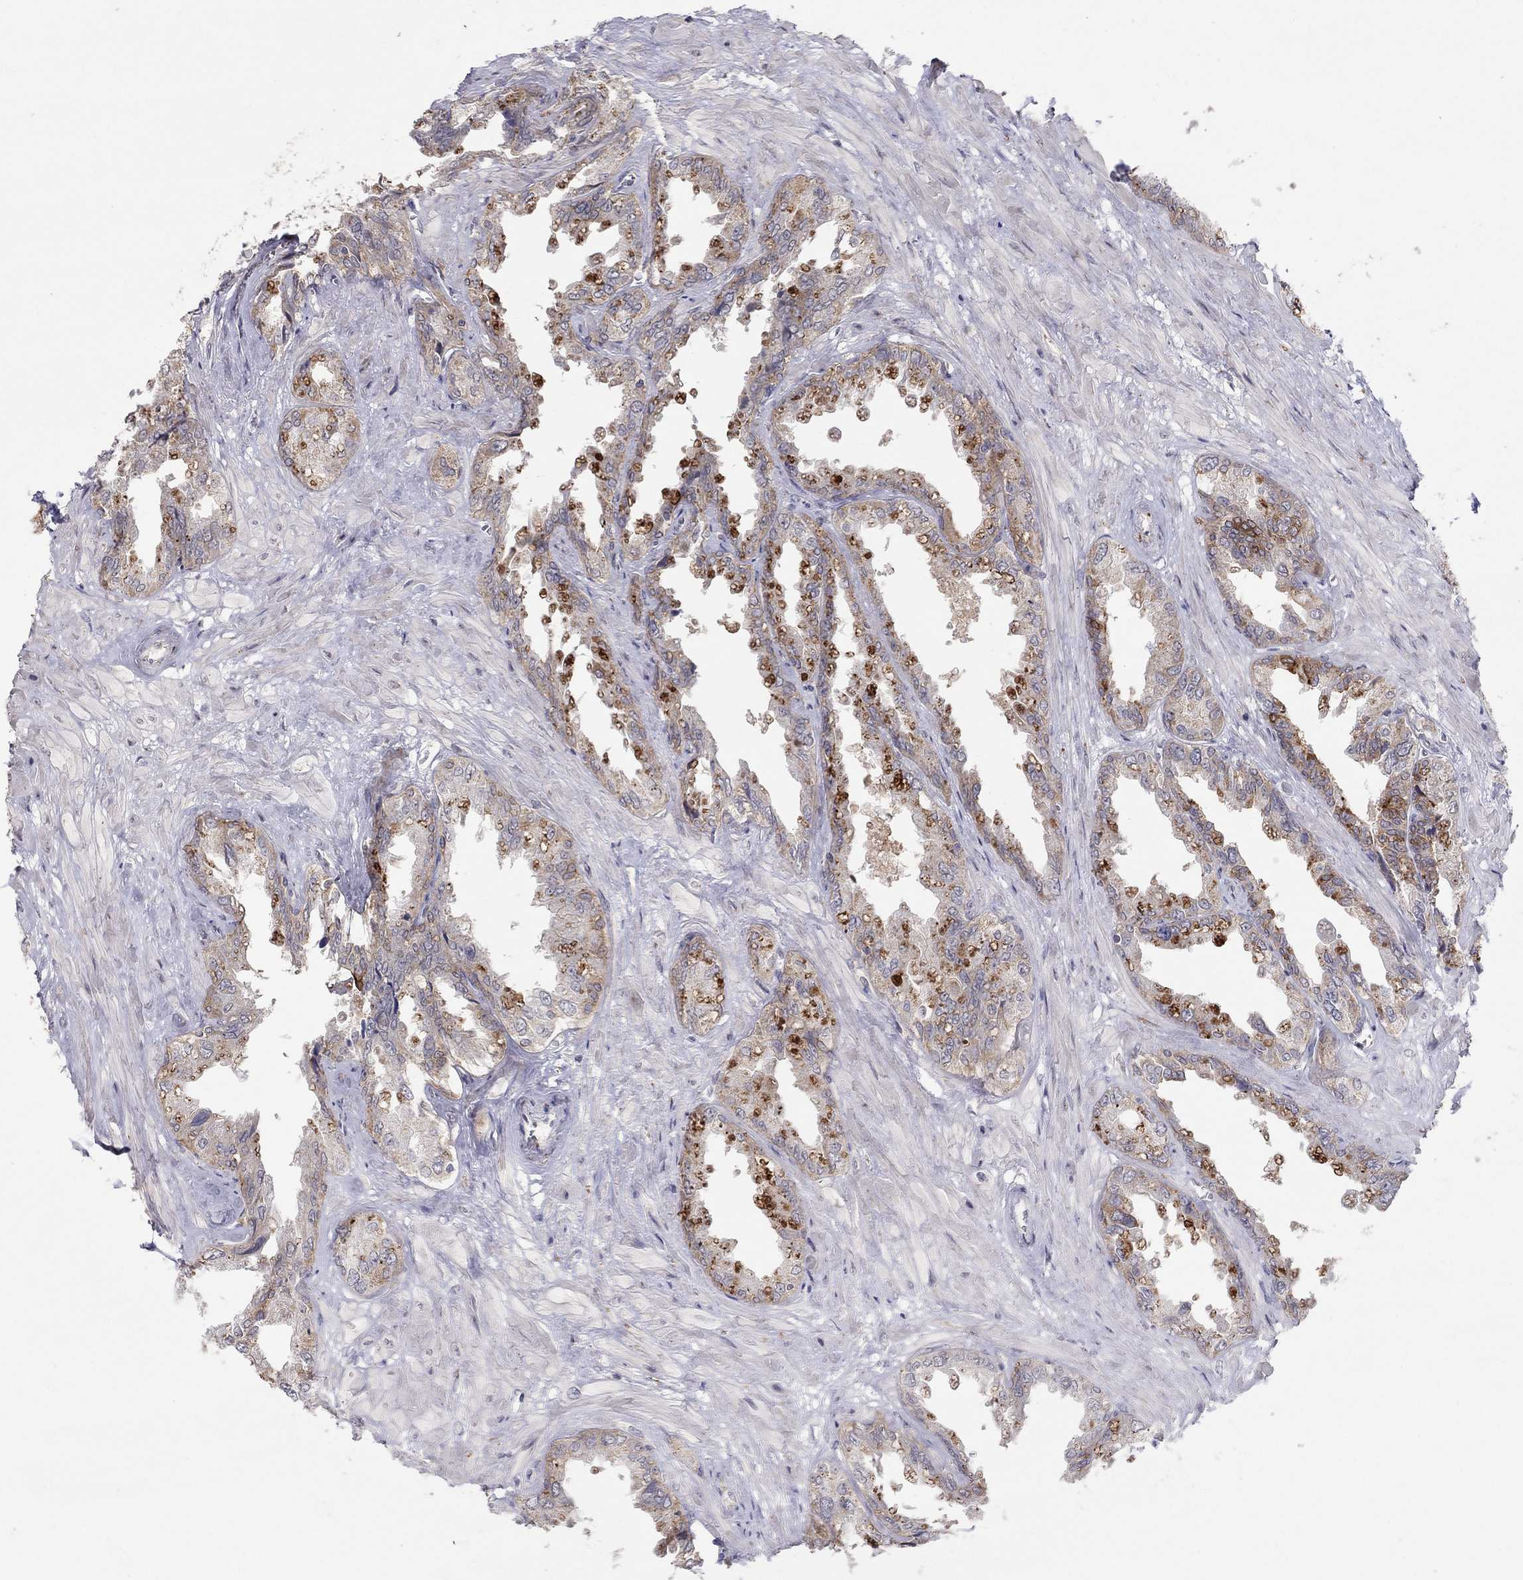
{"staining": {"intensity": "strong", "quantity": "25%-75%", "location": "cytoplasmic/membranous"}, "tissue": "seminal vesicle", "cell_type": "Glandular cells", "image_type": "normal", "snomed": [{"axis": "morphology", "description": "Normal tissue, NOS"}, {"axis": "topography", "description": "Seminal veicle"}], "caption": "Immunohistochemistry micrograph of benign human seminal vesicle stained for a protein (brown), which exhibits high levels of strong cytoplasmic/membranous expression in approximately 25%-75% of glandular cells.", "gene": "CRACDL", "patient": {"sex": "male", "age": 67}}